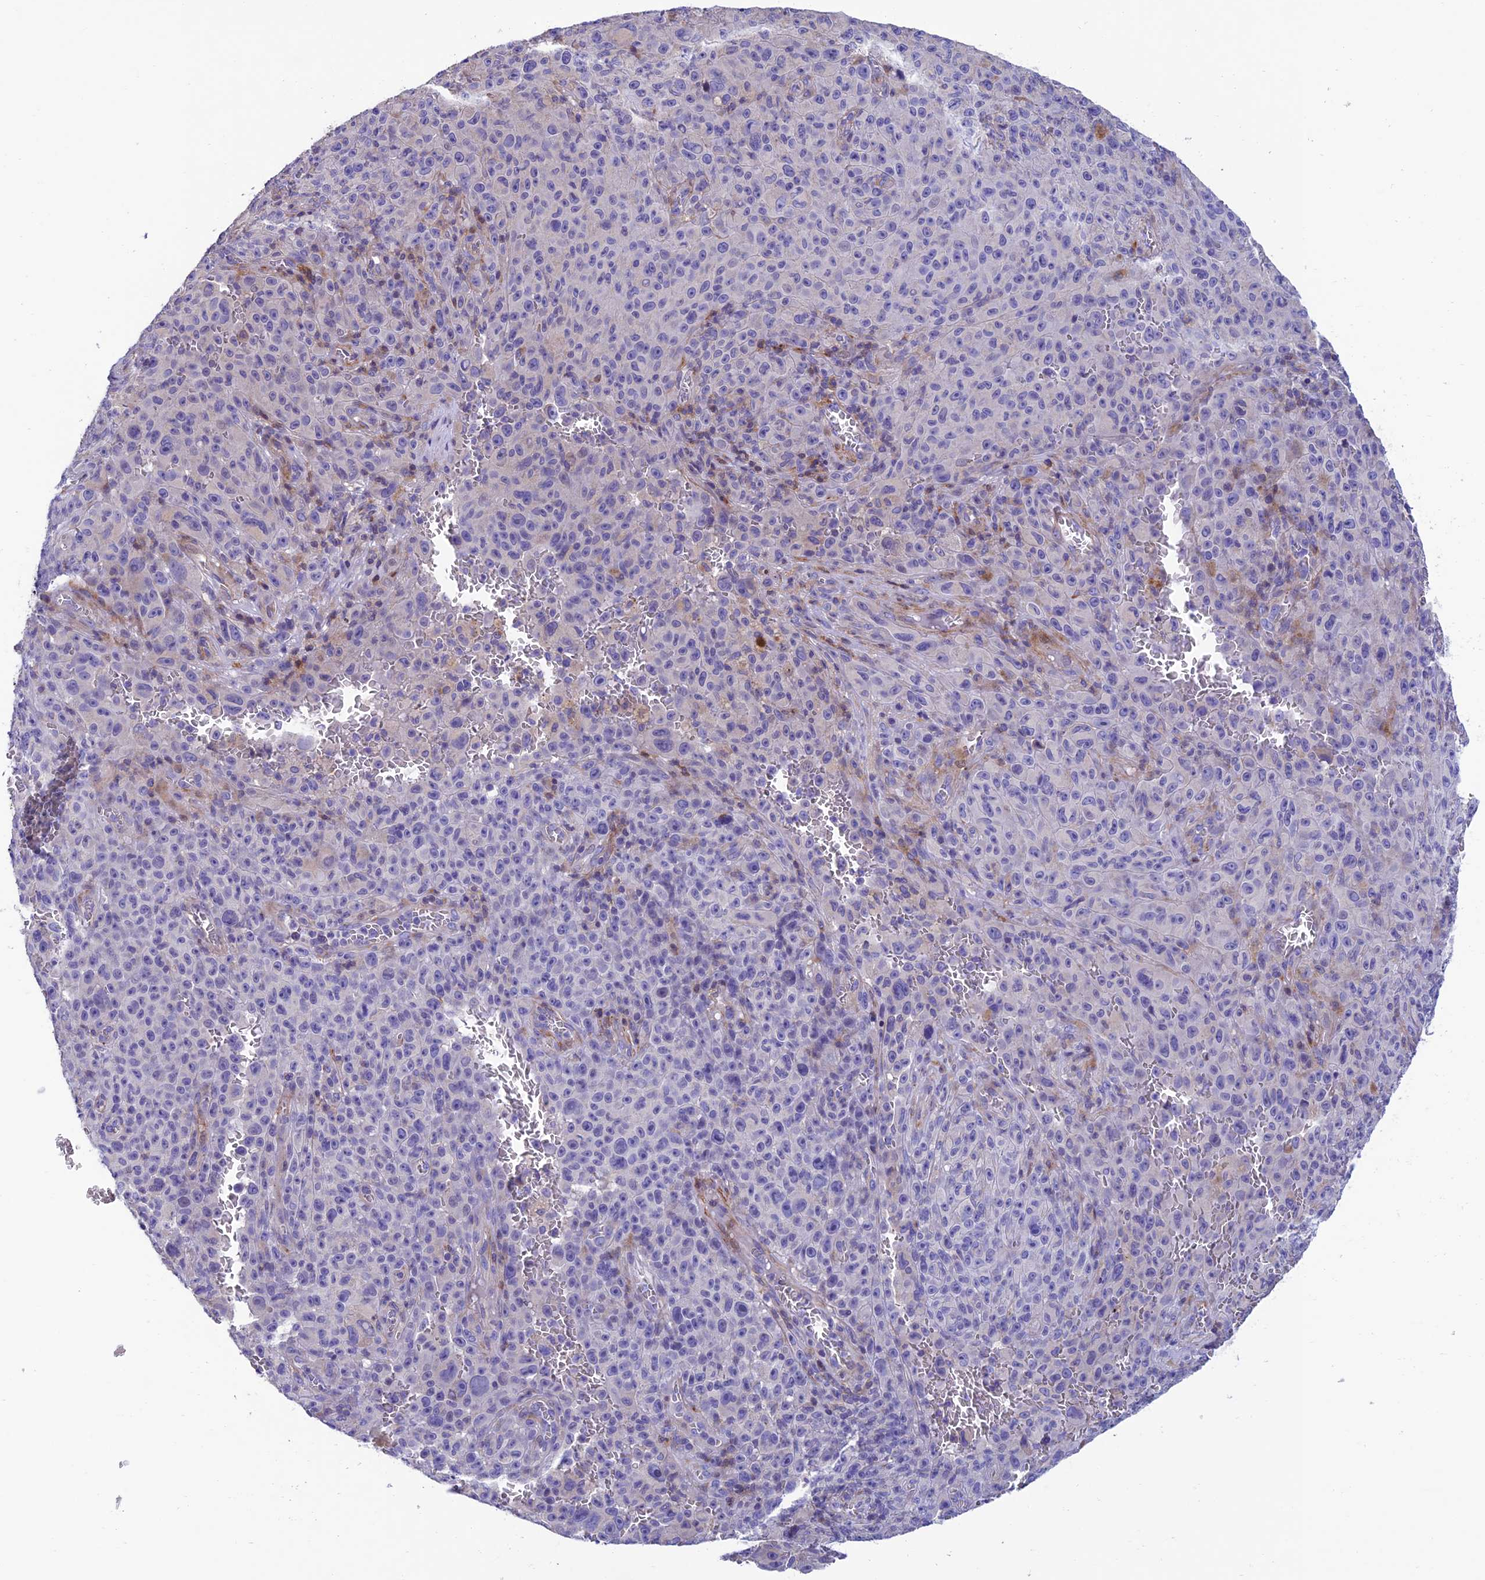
{"staining": {"intensity": "negative", "quantity": "none", "location": "none"}, "tissue": "melanoma", "cell_type": "Tumor cells", "image_type": "cancer", "snomed": [{"axis": "morphology", "description": "Malignant melanoma, NOS"}, {"axis": "topography", "description": "Skin"}], "caption": "DAB immunohistochemical staining of melanoma shows no significant expression in tumor cells. Nuclei are stained in blue.", "gene": "FAM178B", "patient": {"sex": "female", "age": 82}}